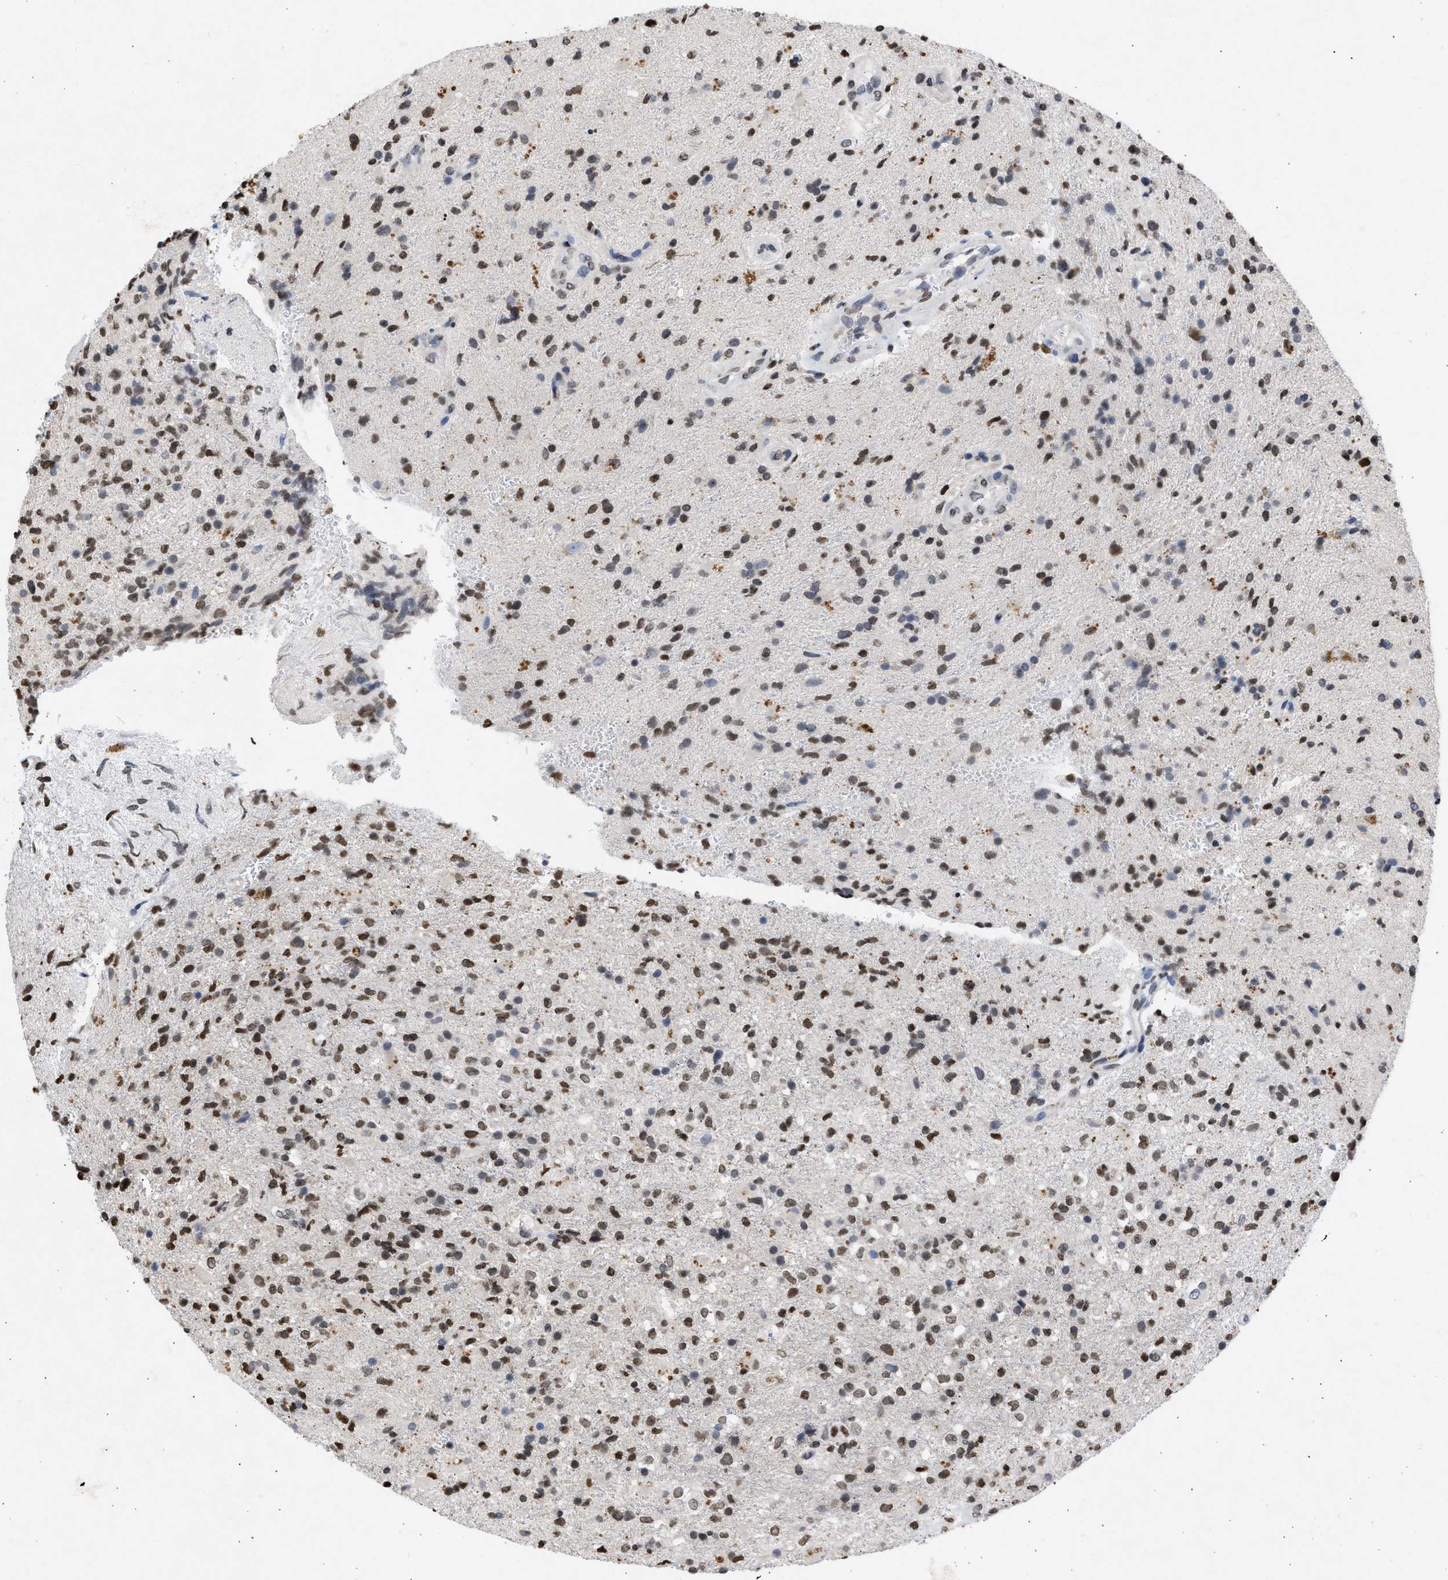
{"staining": {"intensity": "strong", "quantity": ">75%", "location": "nuclear"}, "tissue": "glioma", "cell_type": "Tumor cells", "image_type": "cancer", "snomed": [{"axis": "morphology", "description": "Glioma, malignant, High grade"}, {"axis": "topography", "description": "Brain"}], "caption": "Glioma stained for a protein (brown) demonstrates strong nuclear positive staining in about >75% of tumor cells.", "gene": "NUP35", "patient": {"sex": "male", "age": 72}}